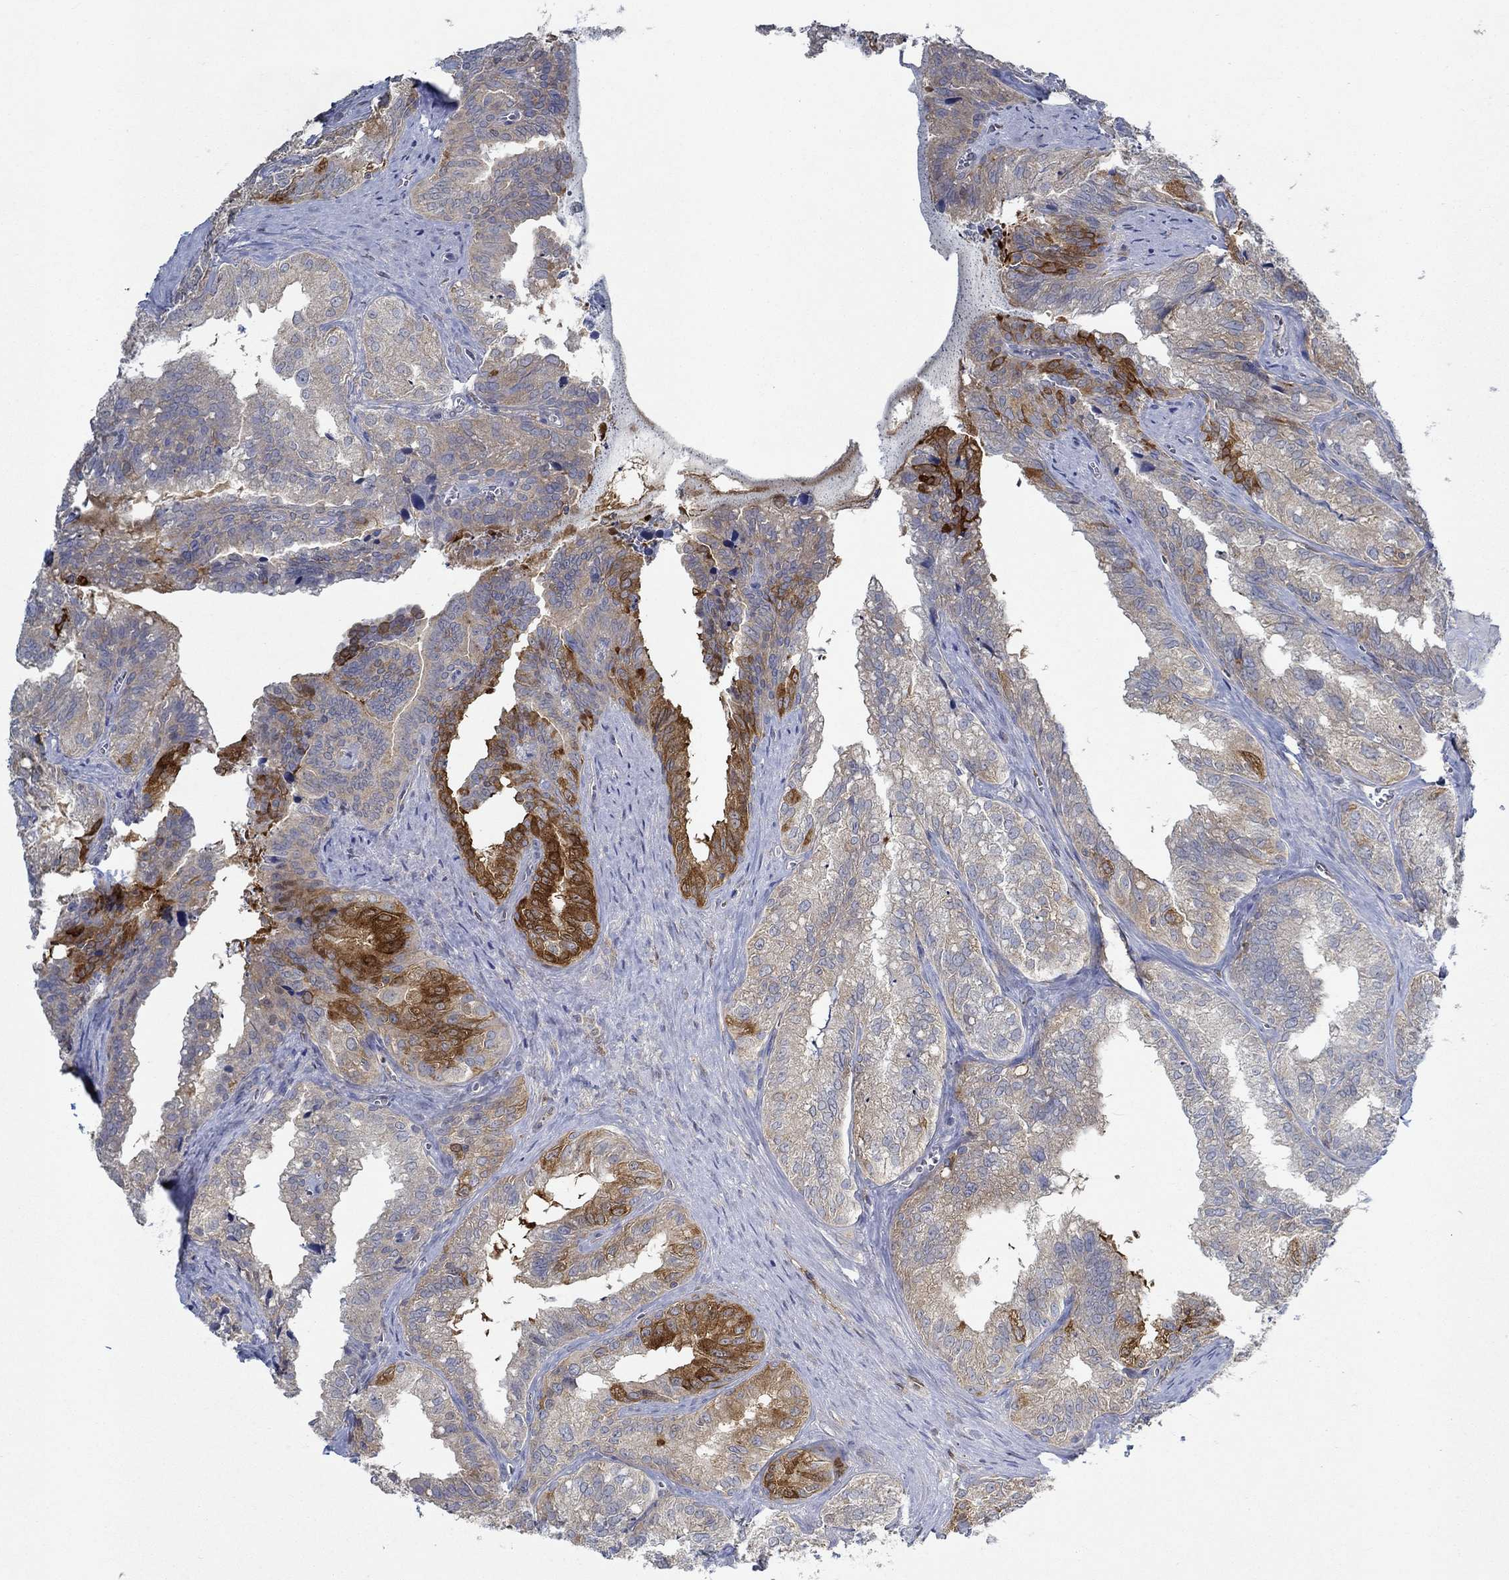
{"staining": {"intensity": "strong", "quantity": "<25%", "location": "cytoplasmic/membranous"}, "tissue": "seminal vesicle", "cell_type": "Glandular cells", "image_type": "normal", "snomed": [{"axis": "morphology", "description": "Normal tissue, NOS"}, {"axis": "topography", "description": "Seminal veicle"}], "caption": "Immunohistochemical staining of unremarkable seminal vesicle reveals <25% levels of strong cytoplasmic/membranous protein positivity in approximately <25% of glandular cells.", "gene": "MTHFR", "patient": {"sex": "male", "age": 57}}